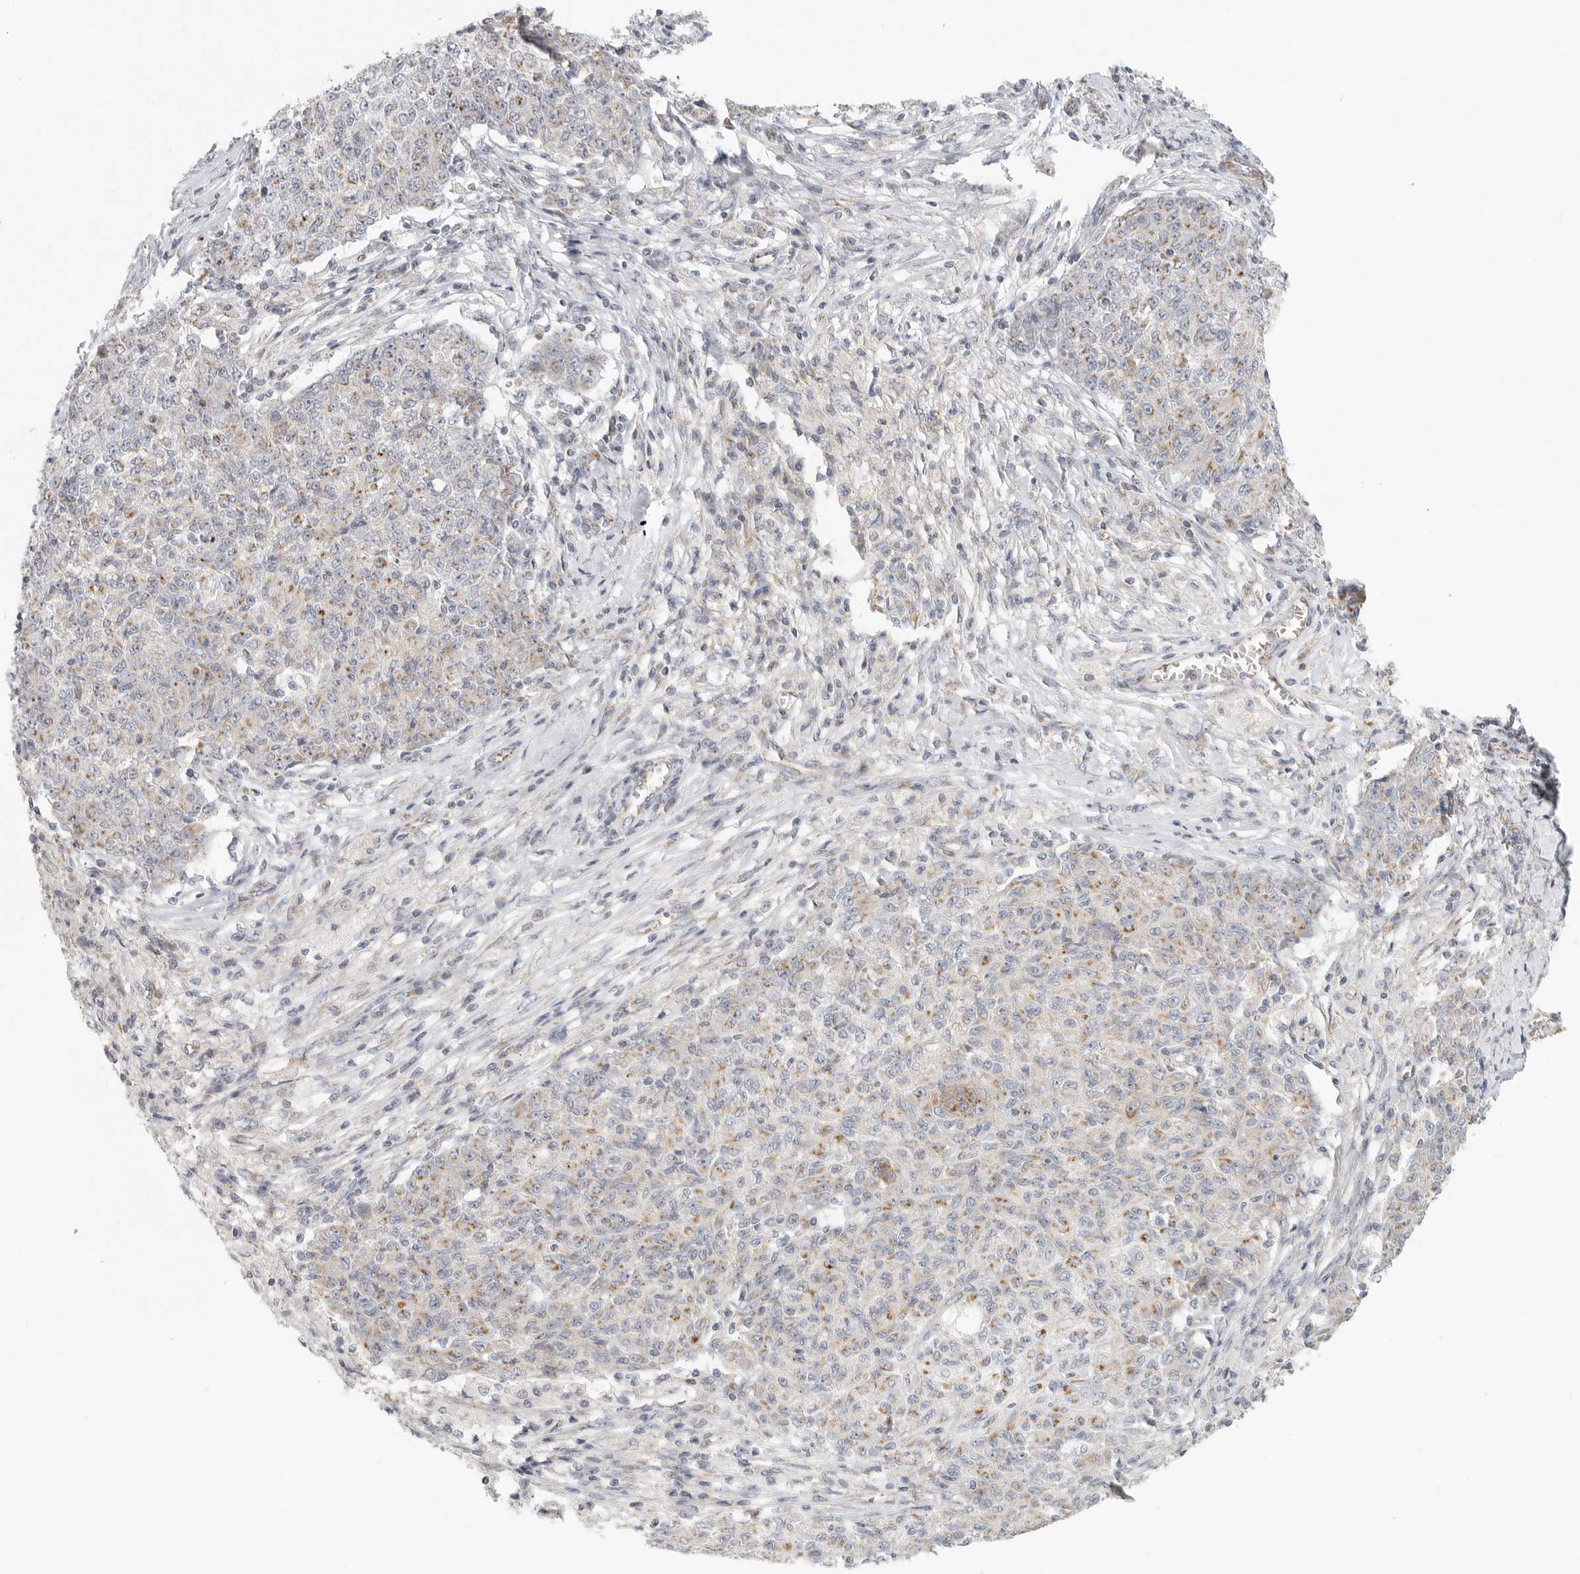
{"staining": {"intensity": "moderate", "quantity": ">75%", "location": "cytoplasmic/membranous"}, "tissue": "ovarian cancer", "cell_type": "Tumor cells", "image_type": "cancer", "snomed": [{"axis": "morphology", "description": "Carcinoma, endometroid"}, {"axis": "topography", "description": "Ovary"}], "caption": "This is a micrograph of immunohistochemistry (IHC) staining of endometroid carcinoma (ovarian), which shows moderate positivity in the cytoplasmic/membranous of tumor cells.", "gene": "SLC25A26", "patient": {"sex": "female", "age": 42}}